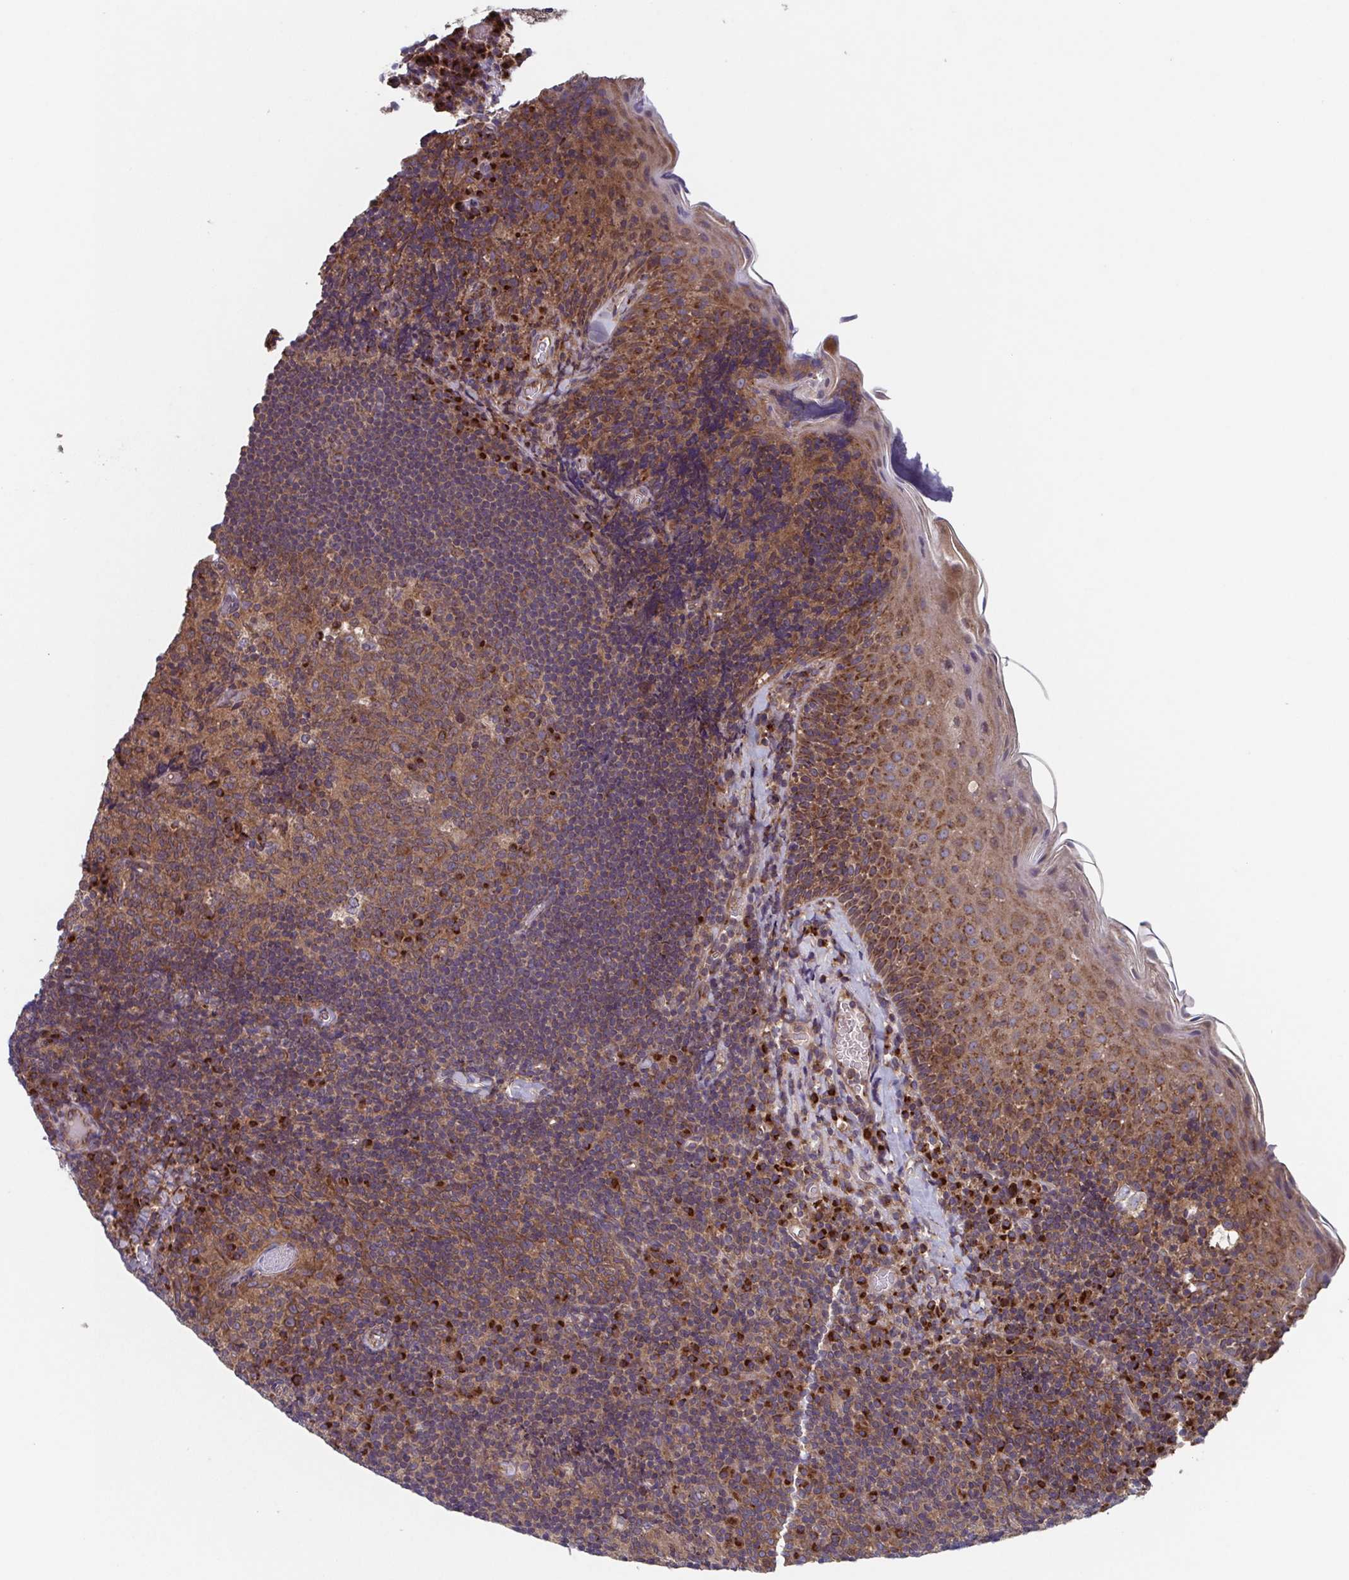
{"staining": {"intensity": "moderate", "quantity": ">75%", "location": "cytoplasmic/membranous"}, "tissue": "tonsil", "cell_type": "Germinal center cells", "image_type": "normal", "snomed": [{"axis": "morphology", "description": "Normal tissue, NOS"}, {"axis": "topography", "description": "Tonsil"}], "caption": "Moderate cytoplasmic/membranous protein expression is present in about >75% of germinal center cells in tonsil.", "gene": "COPB1", "patient": {"sex": "male", "age": 17}}